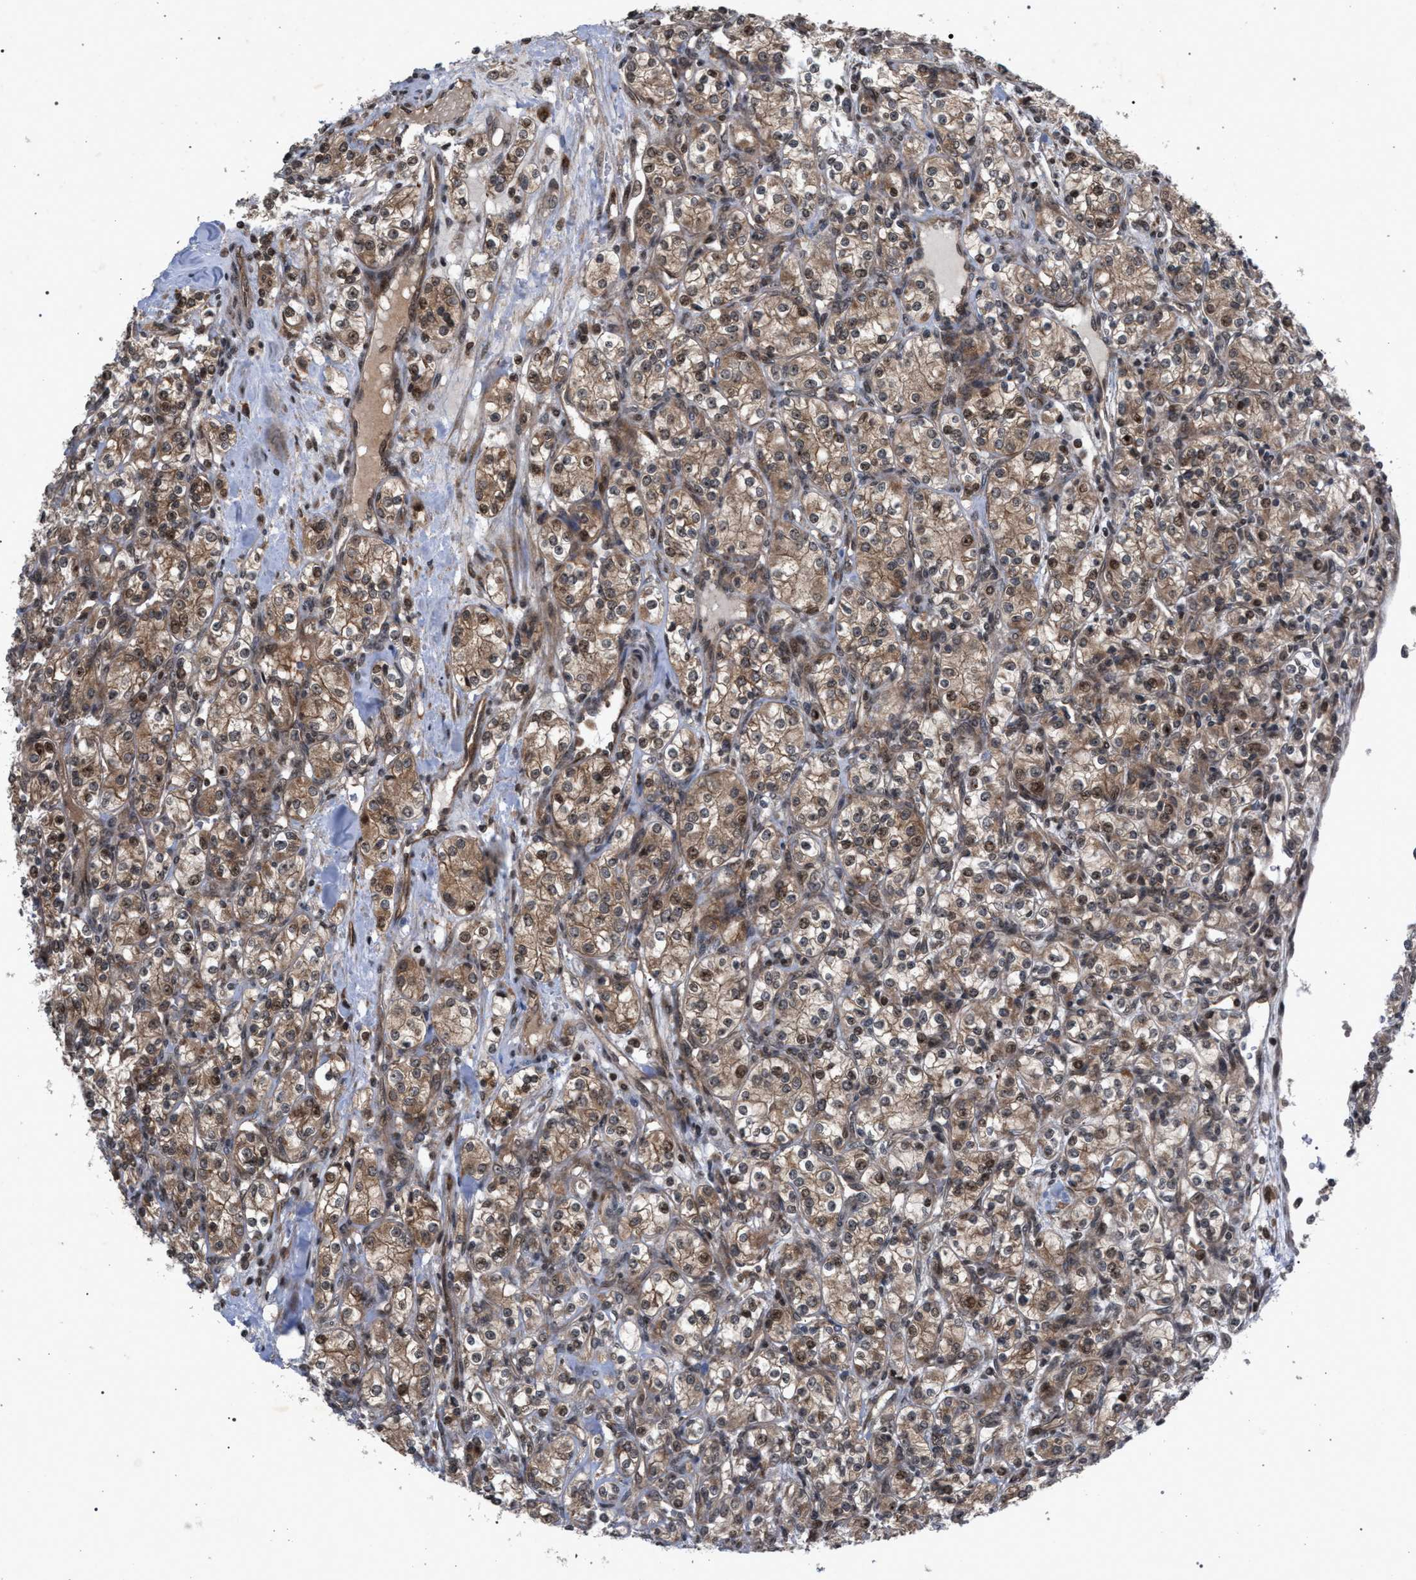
{"staining": {"intensity": "moderate", "quantity": ">75%", "location": "cytoplasmic/membranous"}, "tissue": "renal cancer", "cell_type": "Tumor cells", "image_type": "cancer", "snomed": [{"axis": "morphology", "description": "Adenocarcinoma, NOS"}, {"axis": "topography", "description": "Kidney"}], "caption": "Immunohistochemistry of human renal cancer displays medium levels of moderate cytoplasmic/membranous positivity in approximately >75% of tumor cells.", "gene": "IRAK4", "patient": {"sex": "male", "age": 77}}